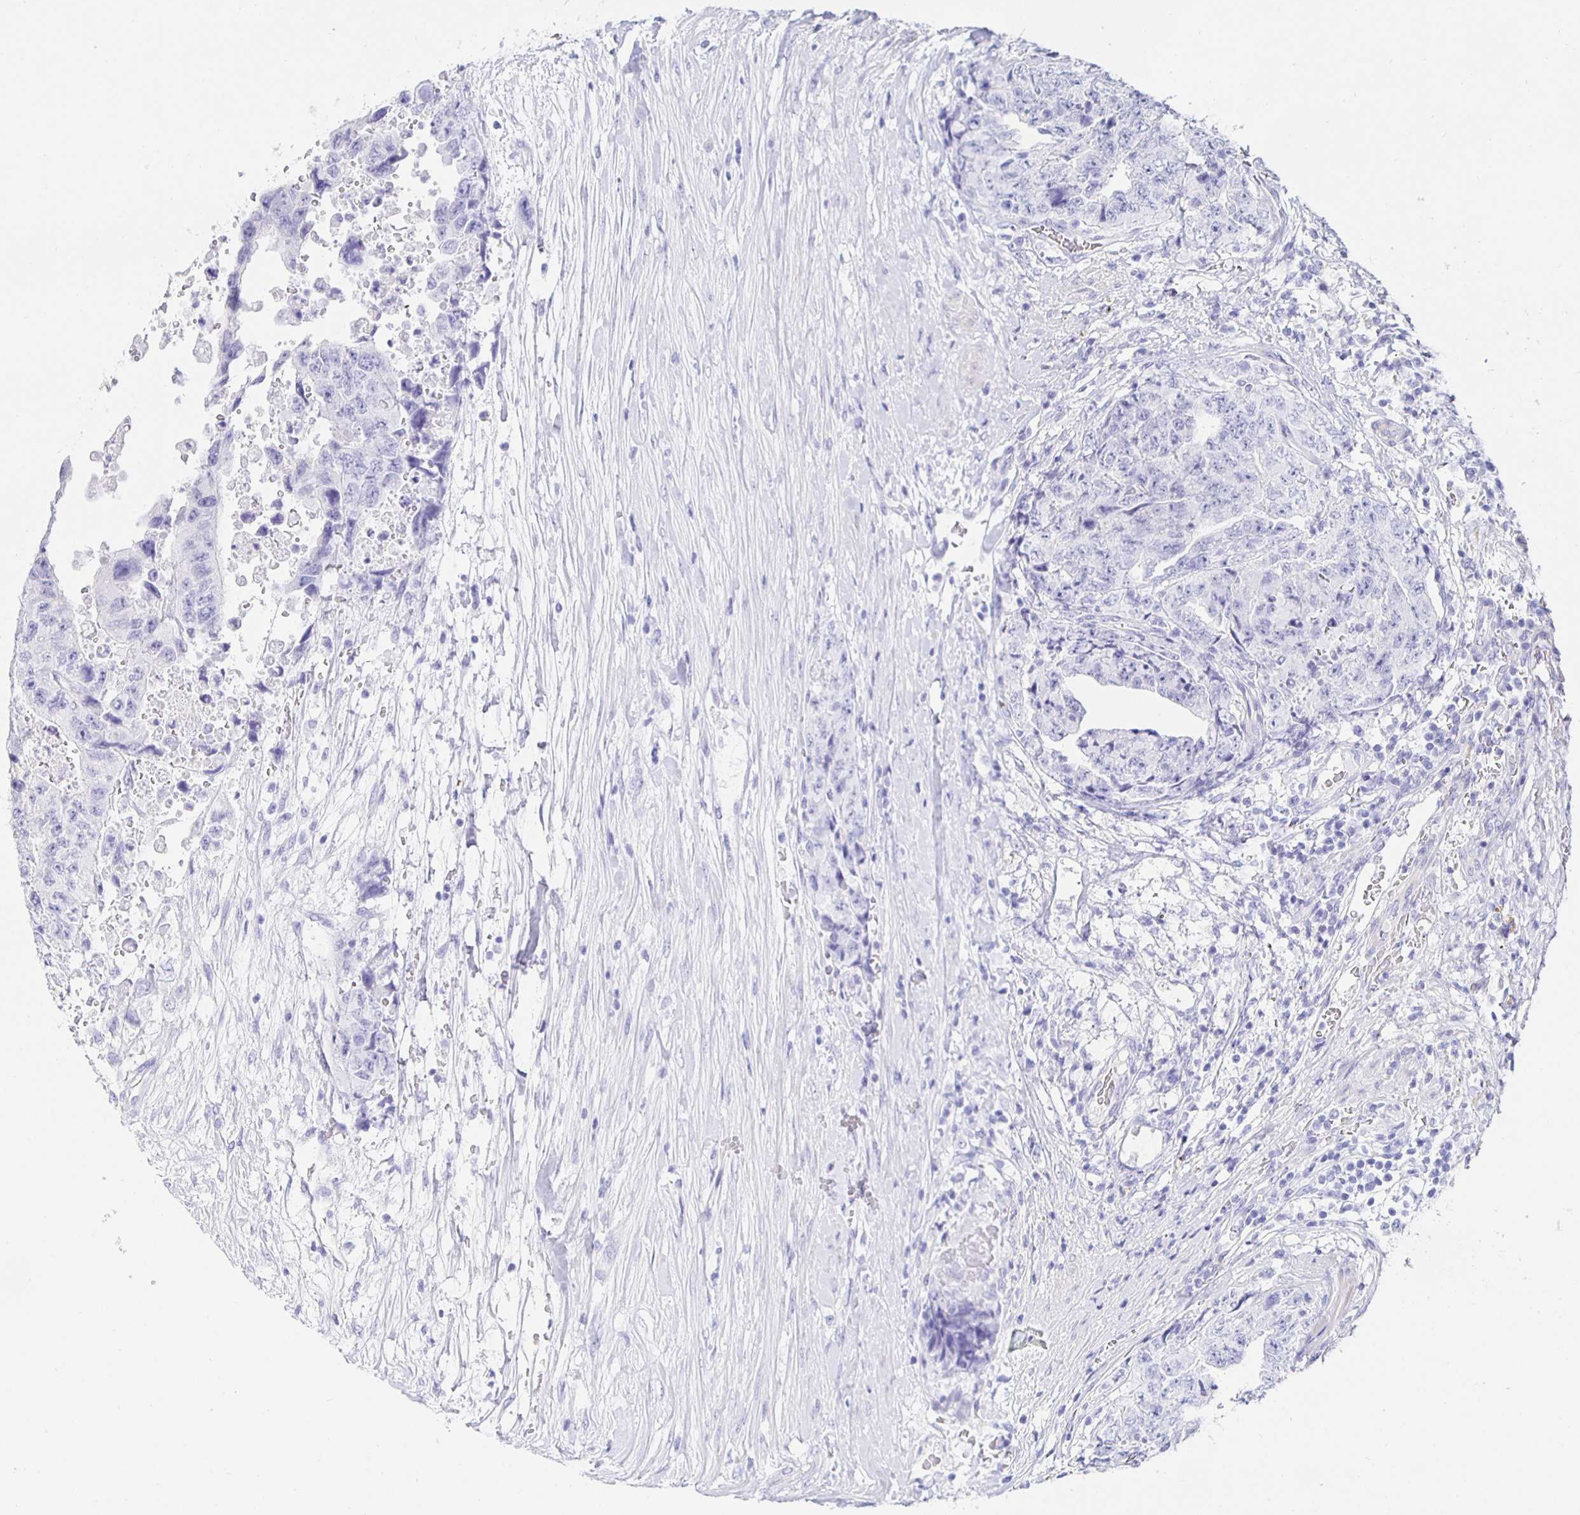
{"staining": {"intensity": "negative", "quantity": "none", "location": "none"}, "tissue": "testis cancer", "cell_type": "Tumor cells", "image_type": "cancer", "snomed": [{"axis": "morphology", "description": "Carcinoma, Embryonal, NOS"}, {"axis": "topography", "description": "Testis"}], "caption": "The histopathology image displays no significant expression in tumor cells of embryonal carcinoma (testis).", "gene": "HSPA4L", "patient": {"sex": "male", "age": 24}}